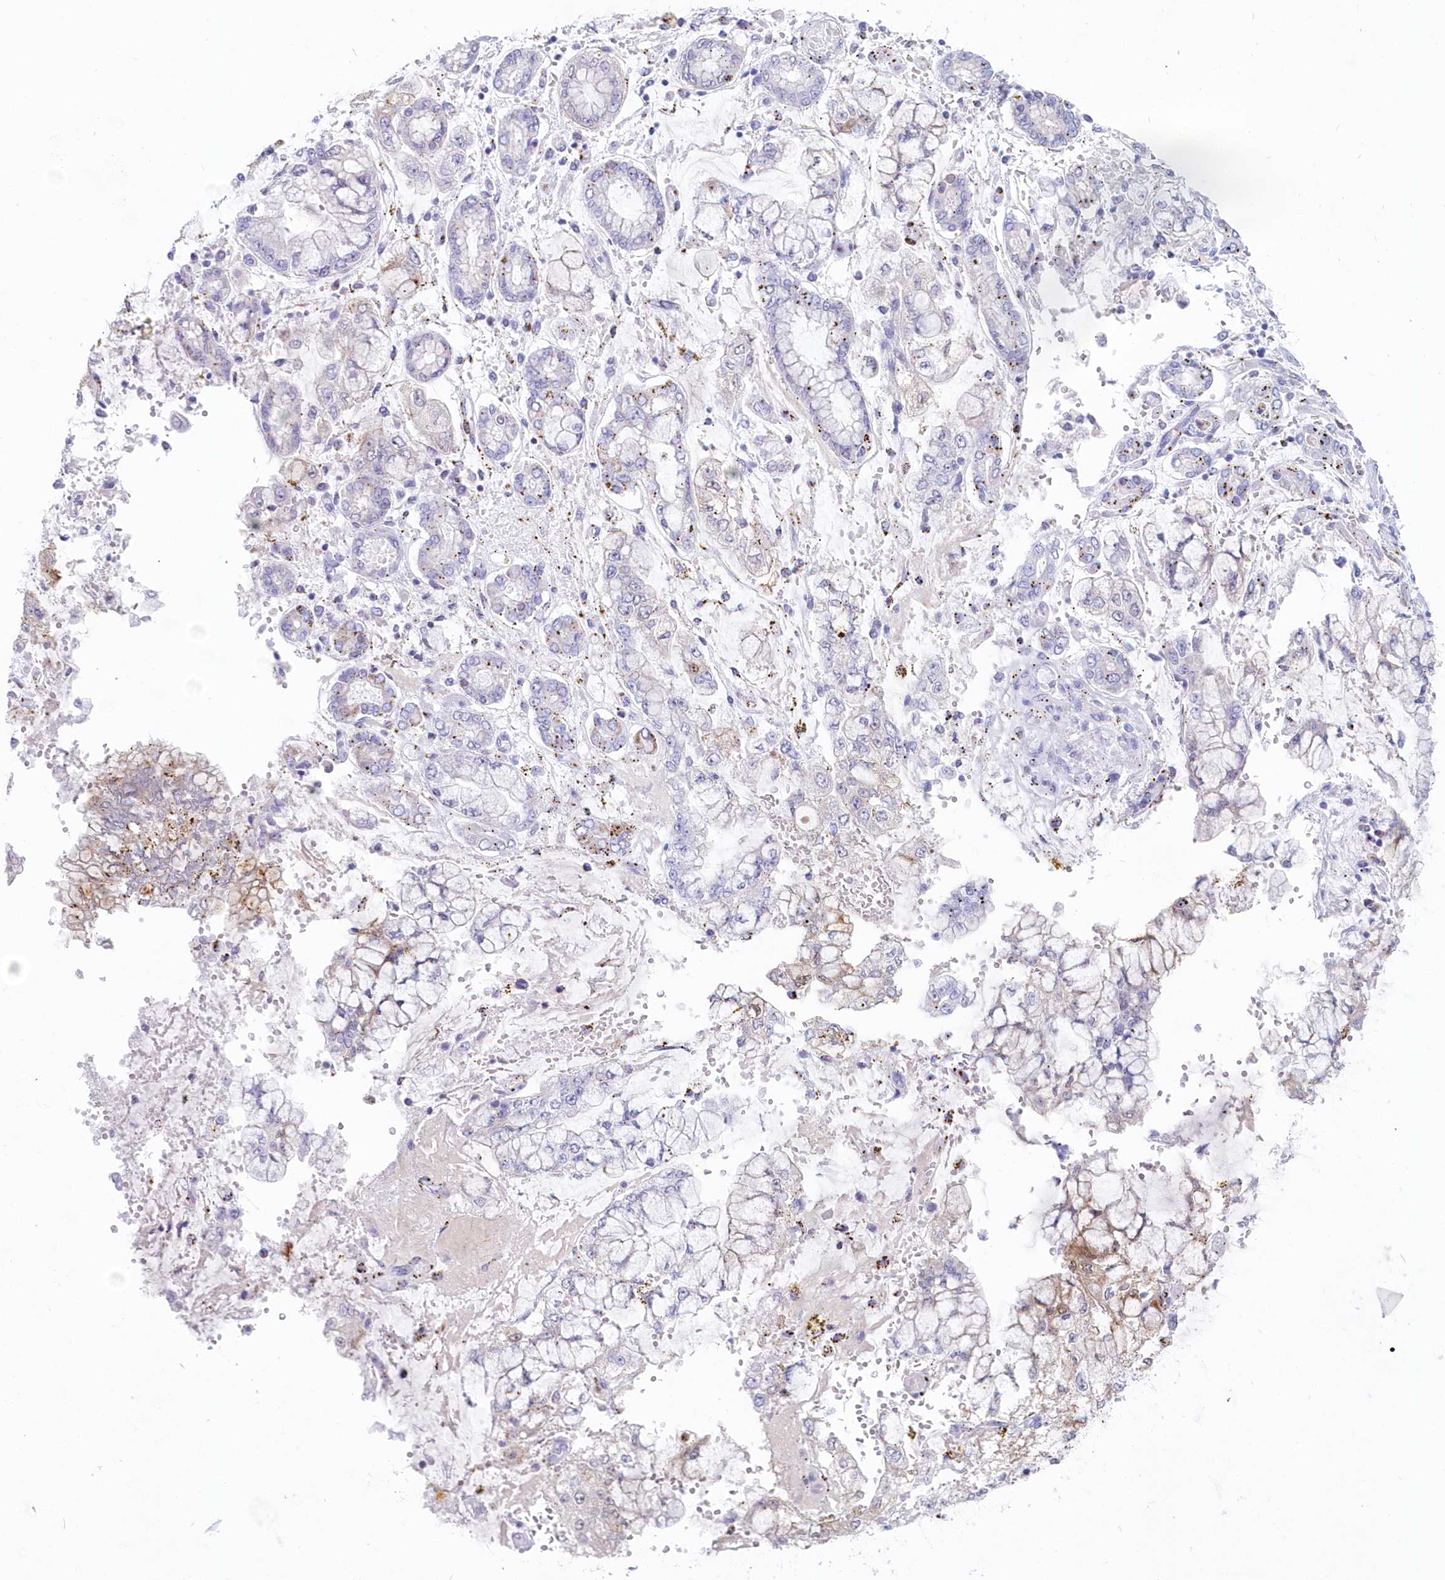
{"staining": {"intensity": "negative", "quantity": "none", "location": "none"}, "tissue": "stomach cancer", "cell_type": "Tumor cells", "image_type": "cancer", "snomed": [{"axis": "morphology", "description": "Normal tissue, NOS"}, {"axis": "morphology", "description": "Adenocarcinoma, NOS"}, {"axis": "topography", "description": "Stomach, upper"}, {"axis": "topography", "description": "Stomach"}], "caption": "Human adenocarcinoma (stomach) stained for a protein using immunohistochemistry reveals no positivity in tumor cells.", "gene": "CSNK1G2", "patient": {"sex": "male", "age": 76}}